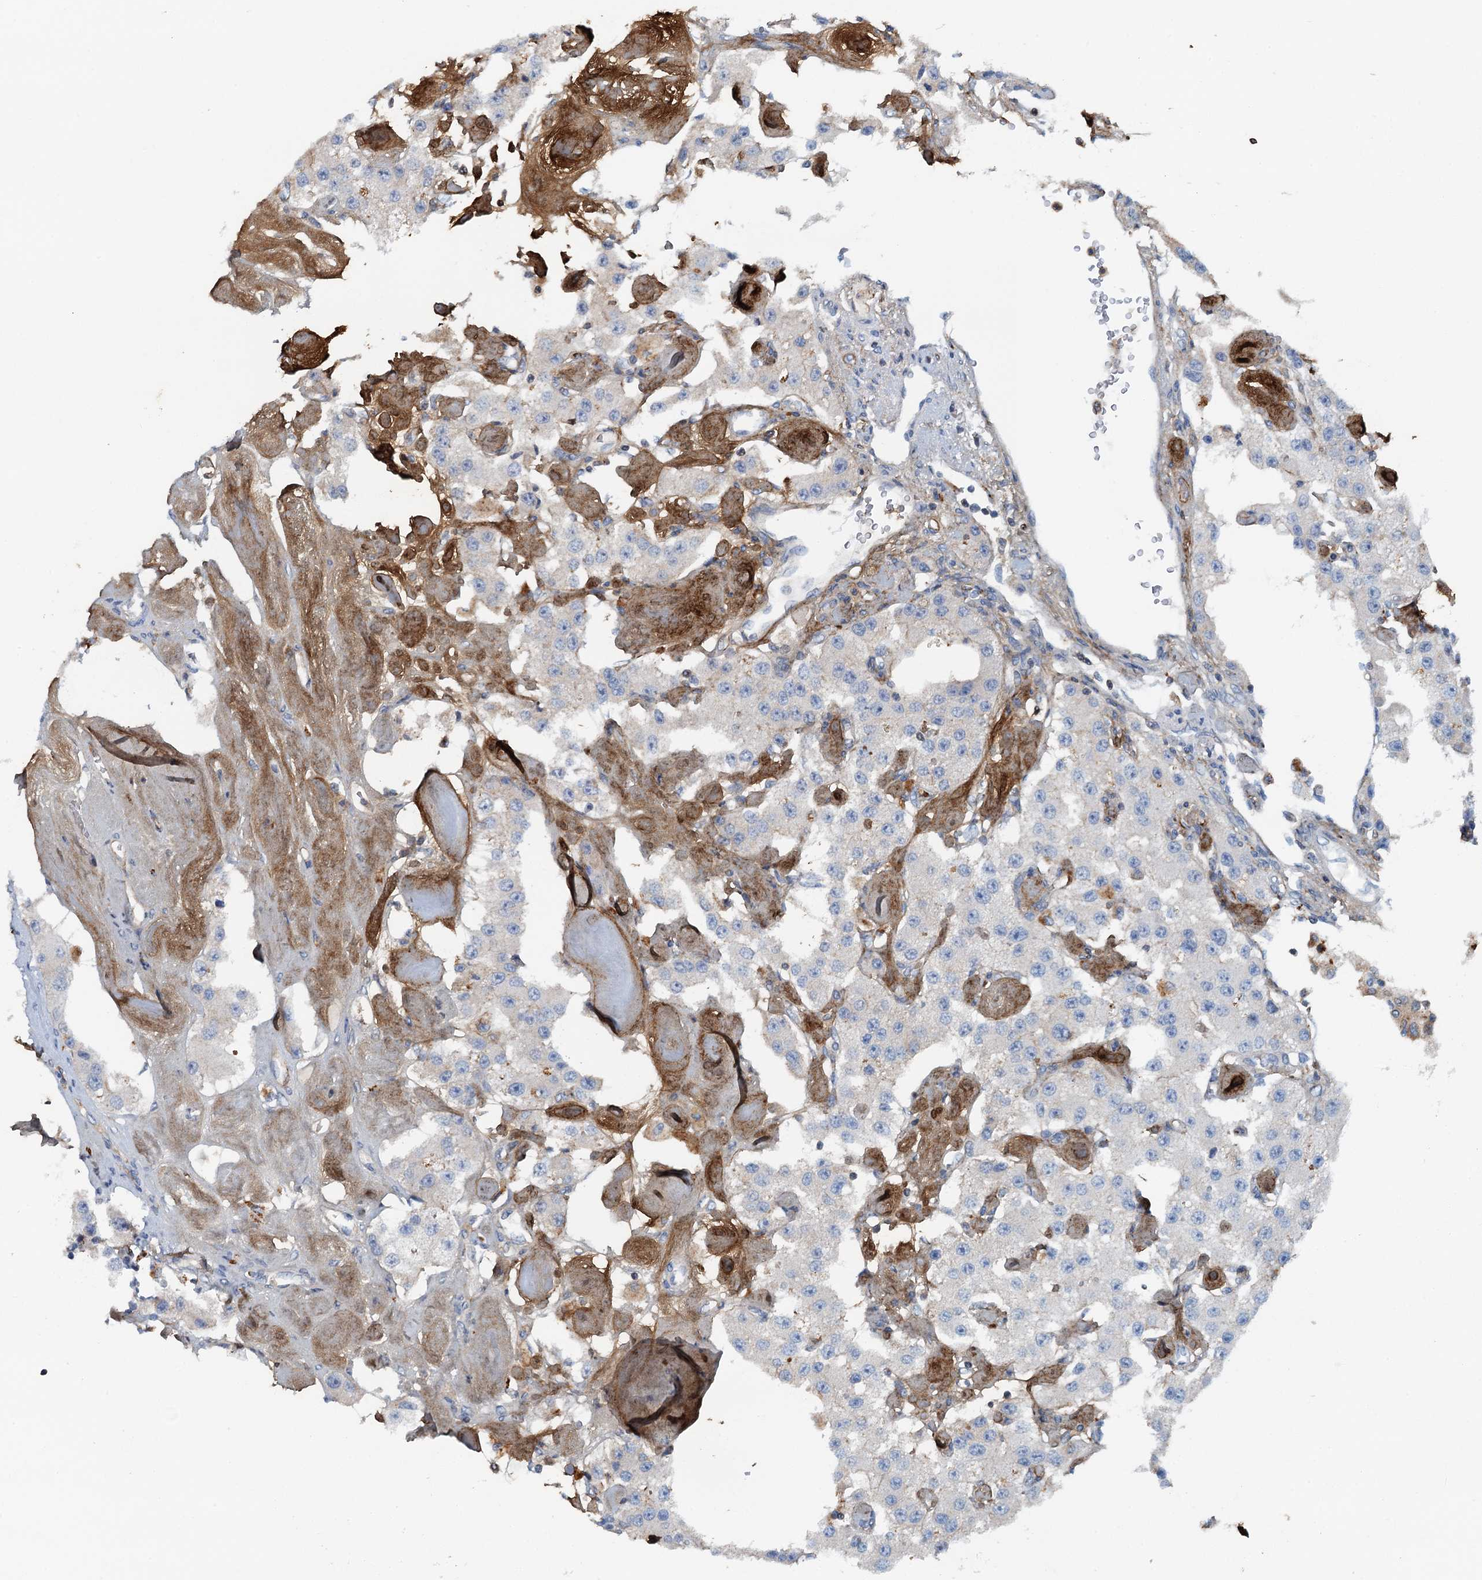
{"staining": {"intensity": "negative", "quantity": "none", "location": "none"}, "tissue": "carcinoid", "cell_type": "Tumor cells", "image_type": "cancer", "snomed": [{"axis": "morphology", "description": "Carcinoid, malignant, NOS"}, {"axis": "topography", "description": "Pancreas"}], "caption": "Immunohistochemistry micrograph of neoplastic tissue: human carcinoid stained with DAB (3,3'-diaminobenzidine) reveals no significant protein positivity in tumor cells.", "gene": "THAP10", "patient": {"sex": "male", "age": 41}}